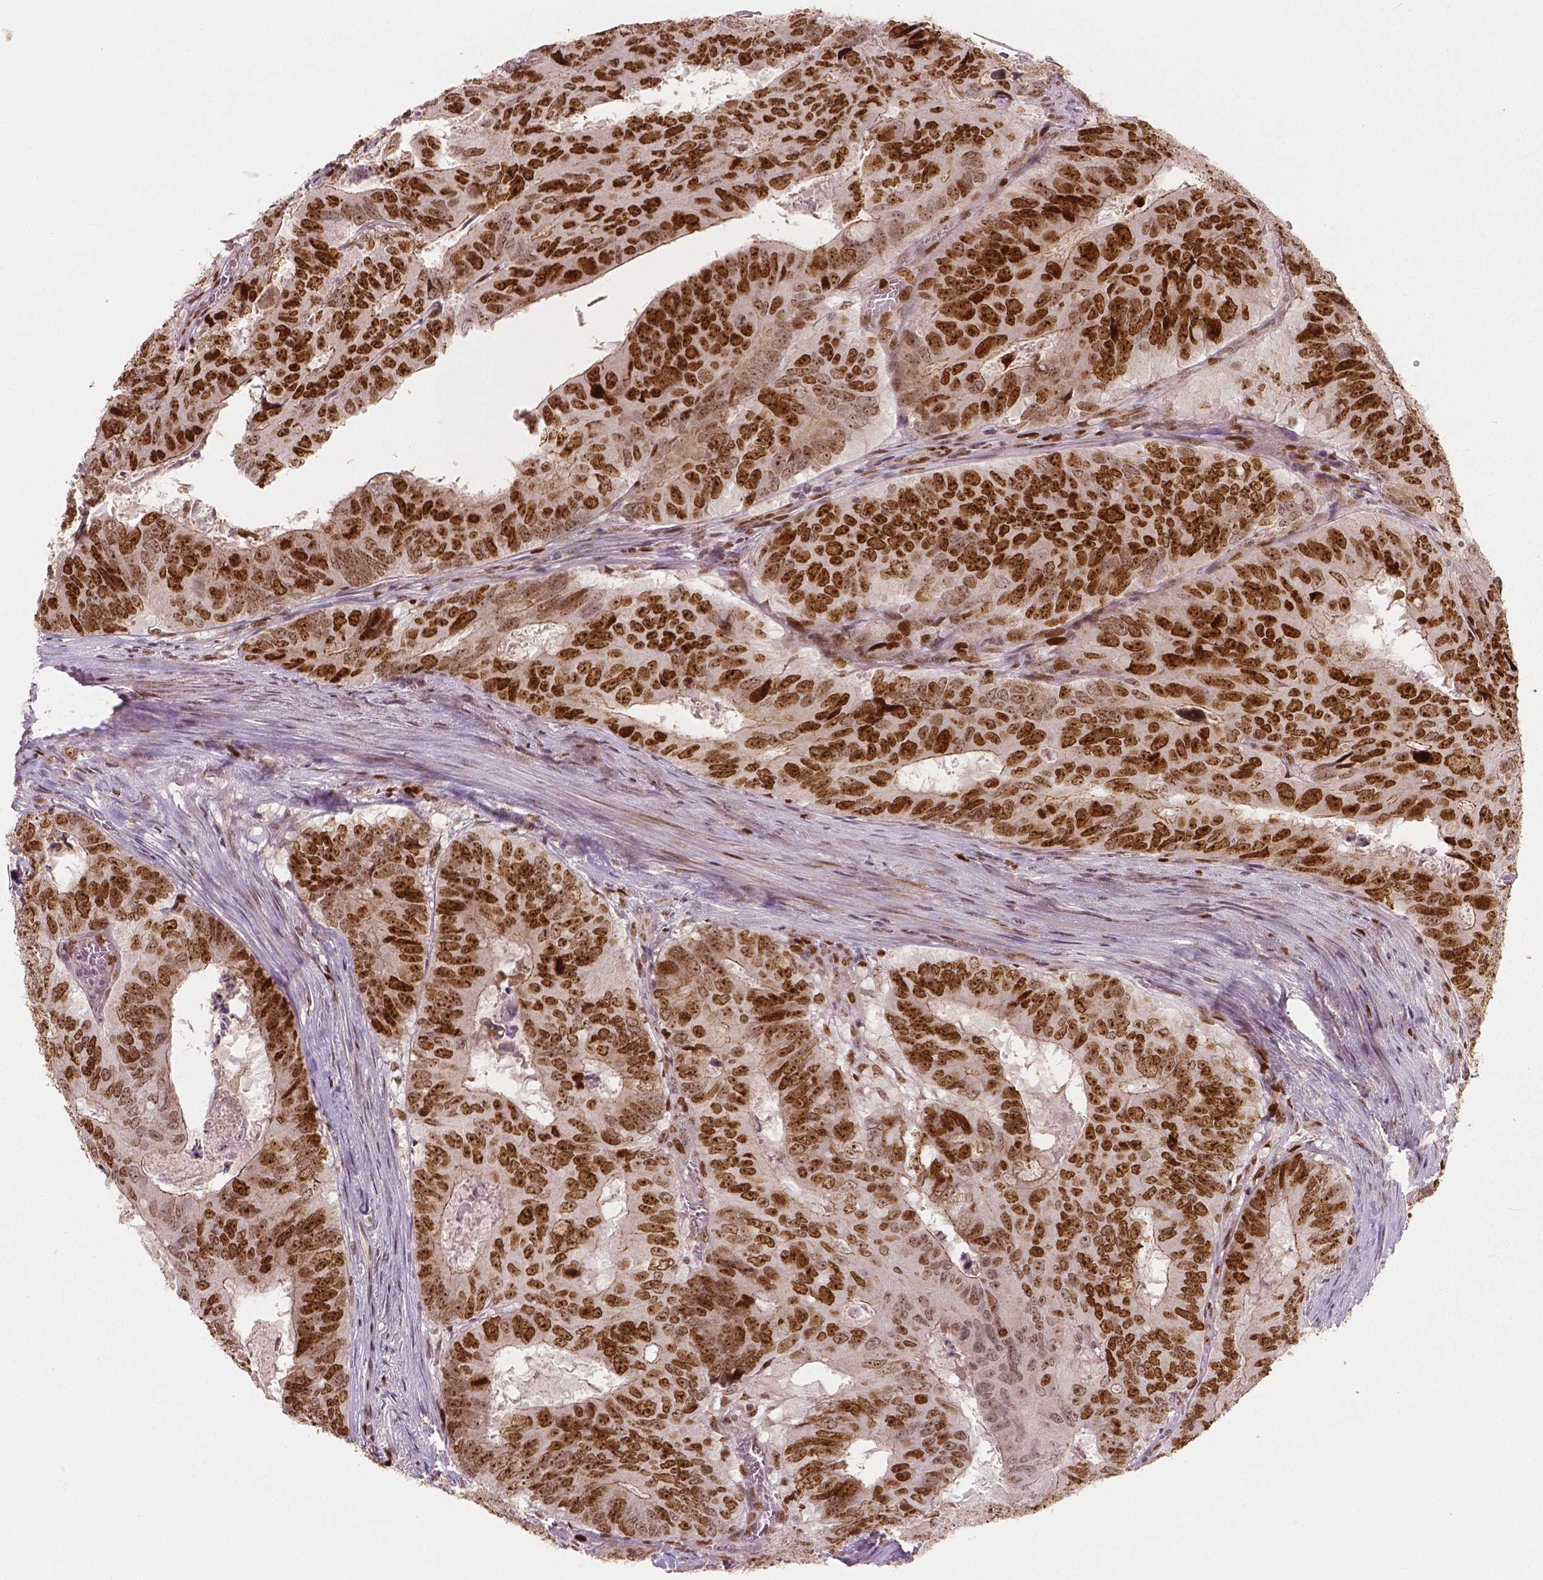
{"staining": {"intensity": "strong", "quantity": ">75%", "location": "cytoplasmic/membranous,nuclear"}, "tissue": "colorectal cancer", "cell_type": "Tumor cells", "image_type": "cancer", "snomed": [{"axis": "morphology", "description": "Adenocarcinoma, NOS"}, {"axis": "topography", "description": "Colon"}], "caption": "This is a photomicrograph of immunohistochemistry staining of adenocarcinoma (colorectal), which shows strong positivity in the cytoplasmic/membranous and nuclear of tumor cells.", "gene": "NSD2", "patient": {"sex": "male", "age": 79}}